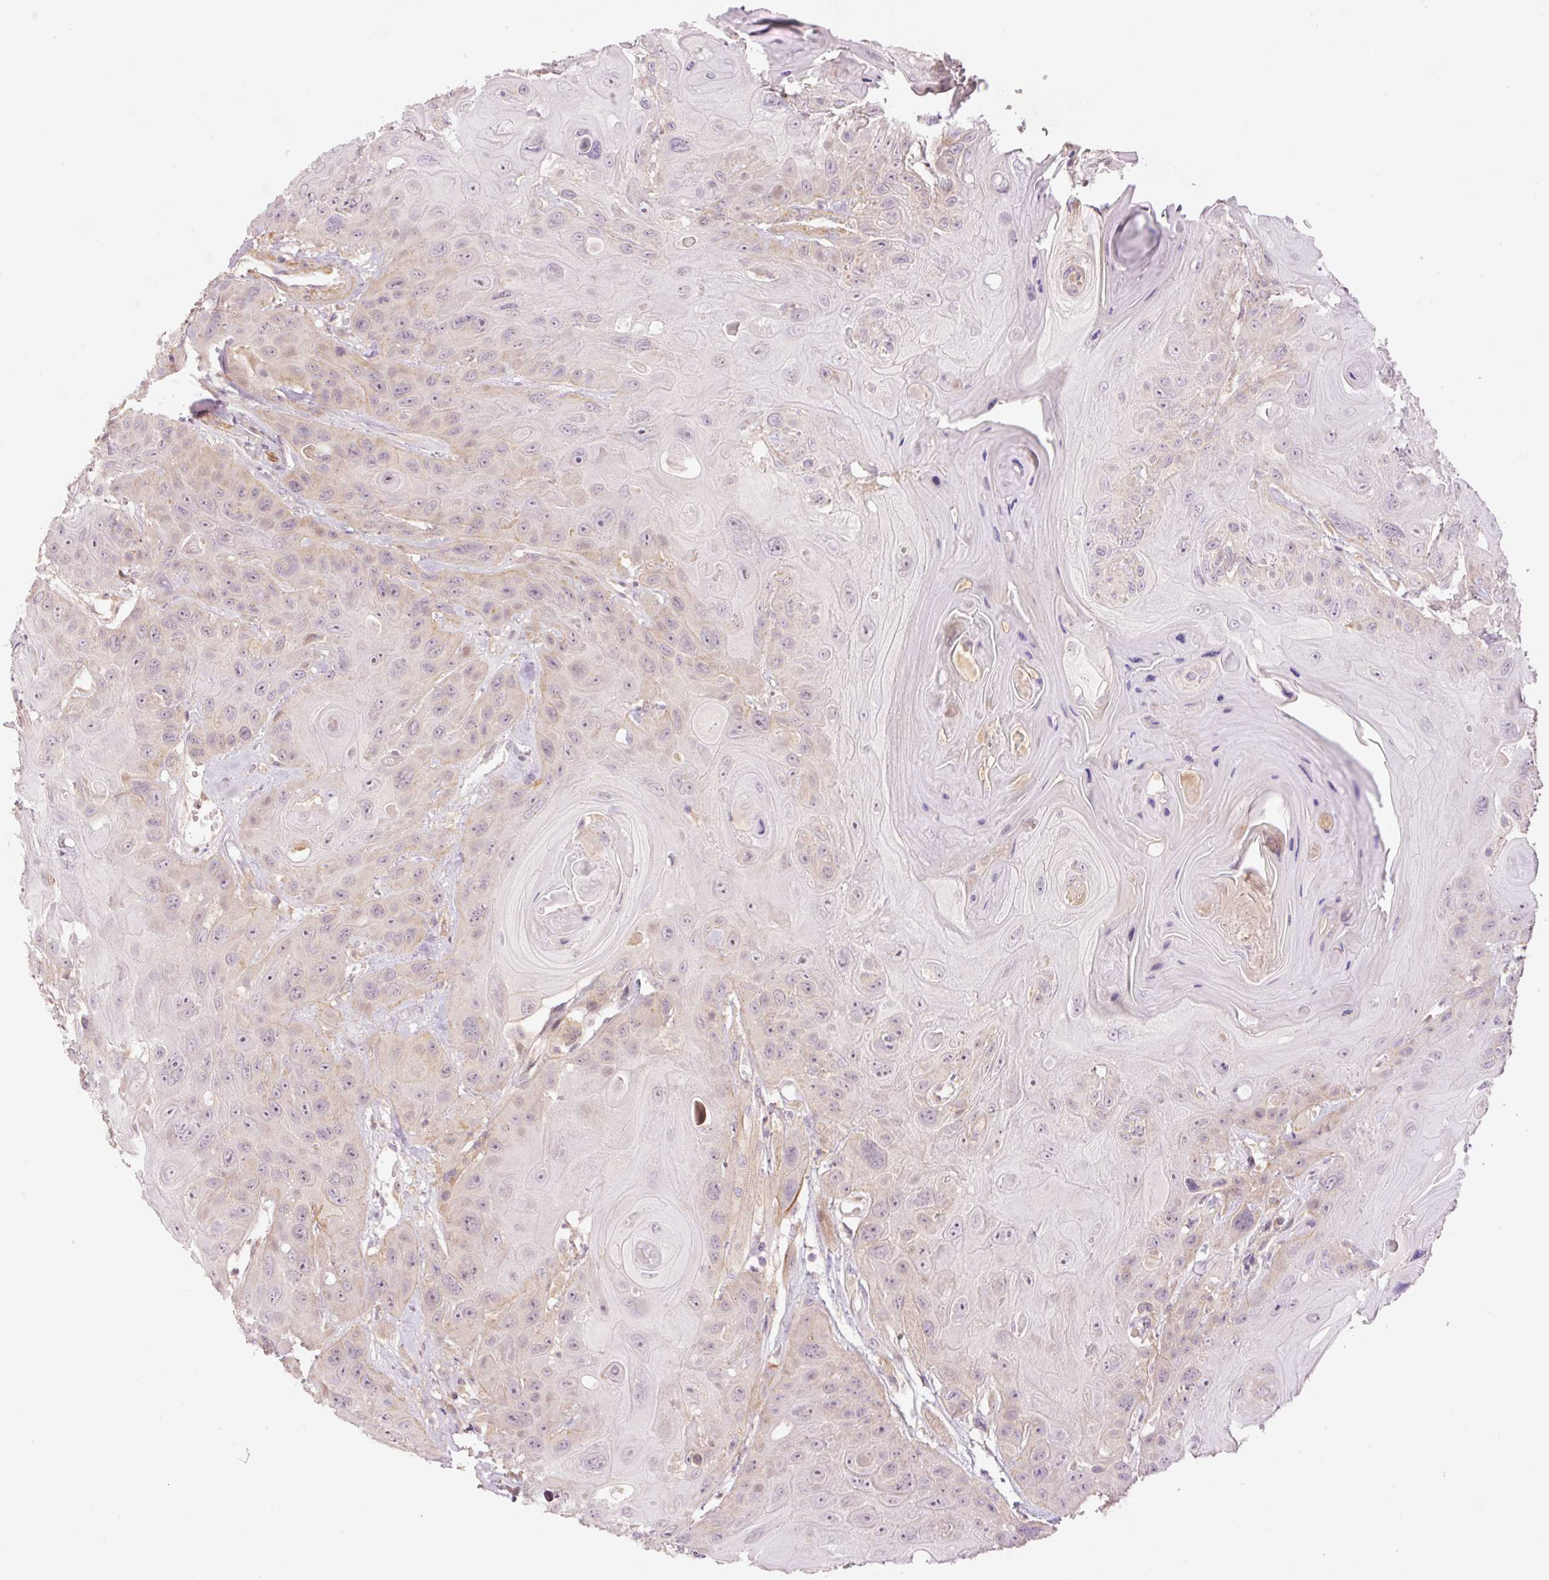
{"staining": {"intensity": "negative", "quantity": "none", "location": "none"}, "tissue": "head and neck cancer", "cell_type": "Tumor cells", "image_type": "cancer", "snomed": [{"axis": "morphology", "description": "Squamous cell carcinoma, NOS"}, {"axis": "topography", "description": "Head-Neck"}], "caption": "DAB (3,3'-diaminobenzidine) immunohistochemical staining of head and neck cancer (squamous cell carcinoma) displays no significant staining in tumor cells.", "gene": "SLC29A3", "patient": {"sex": "female", "age": 59}}